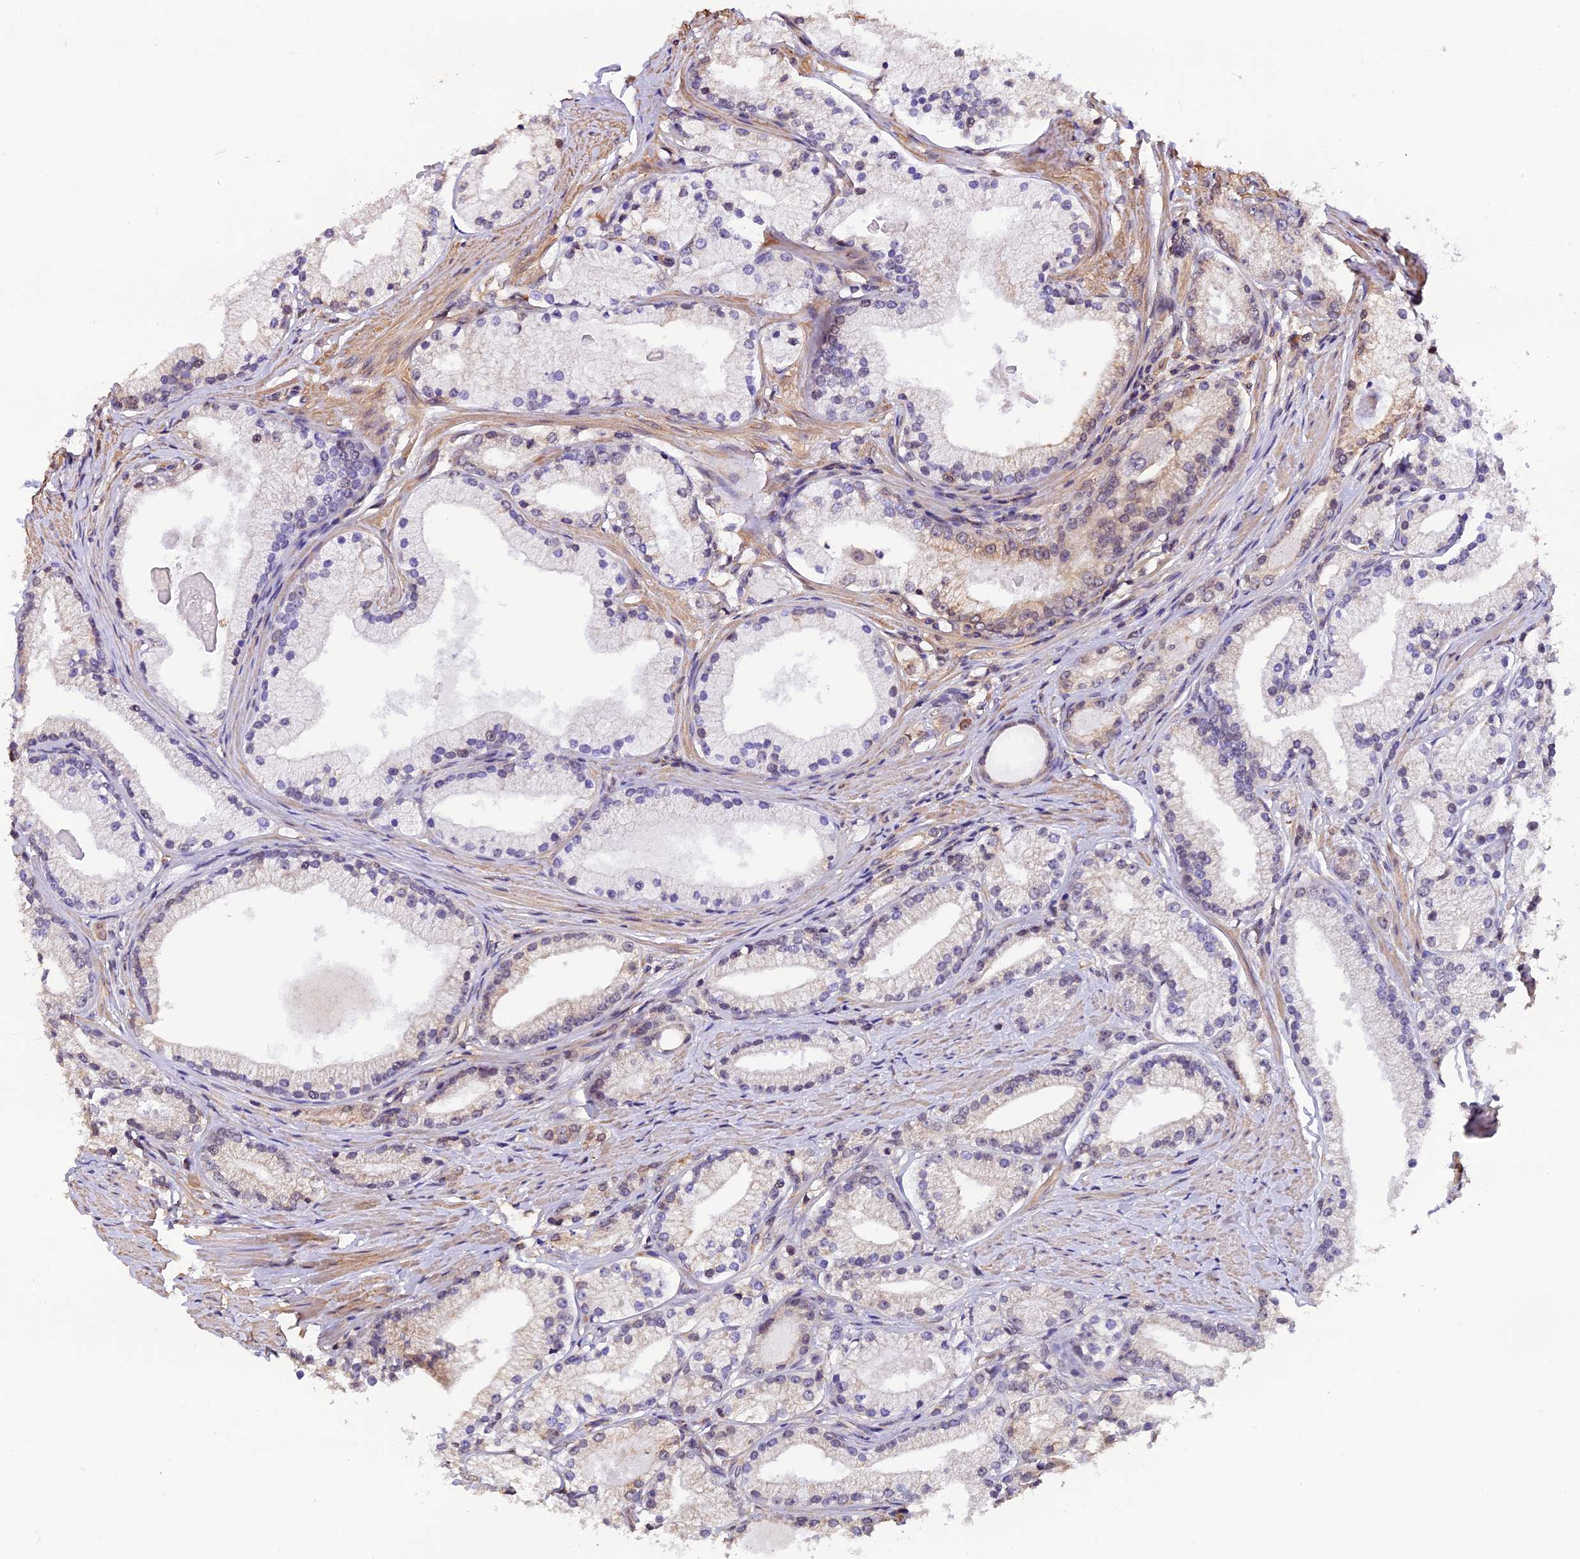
{"staining": {"intensity": "moderate", "quantity": "<25%", "location": "cytoplasmic/membranous,nuclear"}, "tissue": "prostate cancer", "cell_type": "Tumor cells", "image_type": "cancer", "snomed": [{"axis": "morphology", "description": "Adenocarcinoma, Low grade"}, {"axis": "topography", "description": "Prostate"}], "caption": "This is a micrograph of immunohistochemistry staining of prostate adenocarcinoma (low-grade), which shows moderate positivity in the cytoplasmic/membranous and nuclear of tumor cells.", "gene": "ZC3H4", "patient": {"sex": "male", "age": 57}}